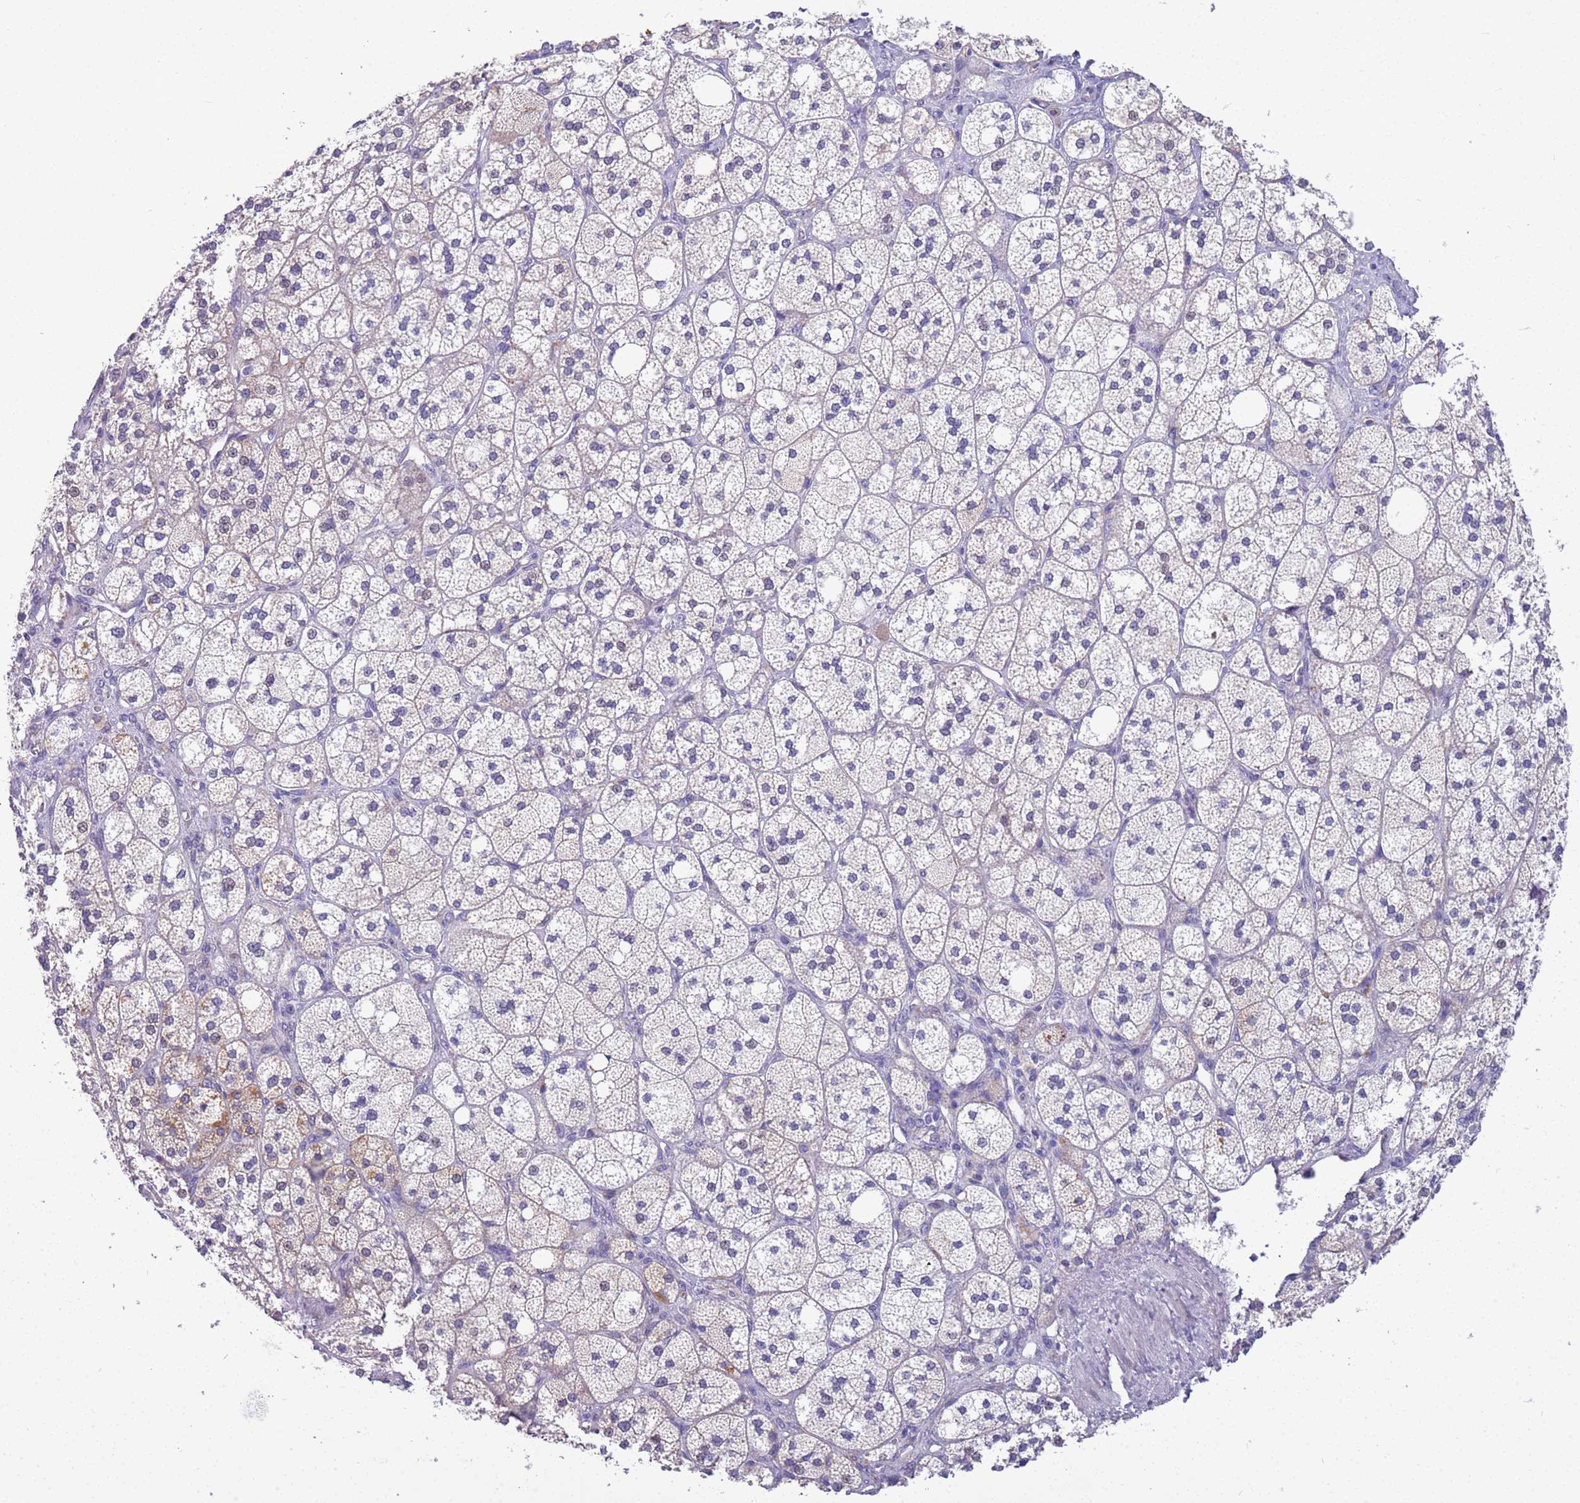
{"staining": {"intensity": "moderate", "quantity": "<25%", "location": "cytoplasmic/membranous"}, "tissue": "adrenal gland", "cell_type": "Glandular cells", "image_type": "normal", "snomed": [{"axis": "morphology", "description": "Normal tissue, NOS"}, {"axis": "topography", "description": "Adrenal gland"}], "caption": "Adrenal gland stained with immunohistochemistry demonstrates moderate cytoplasmic/membranous staining in approximately <25% of glandular cells.", "gene": "BRMS1L", "patient": {"sex": "male", "age": 61}}